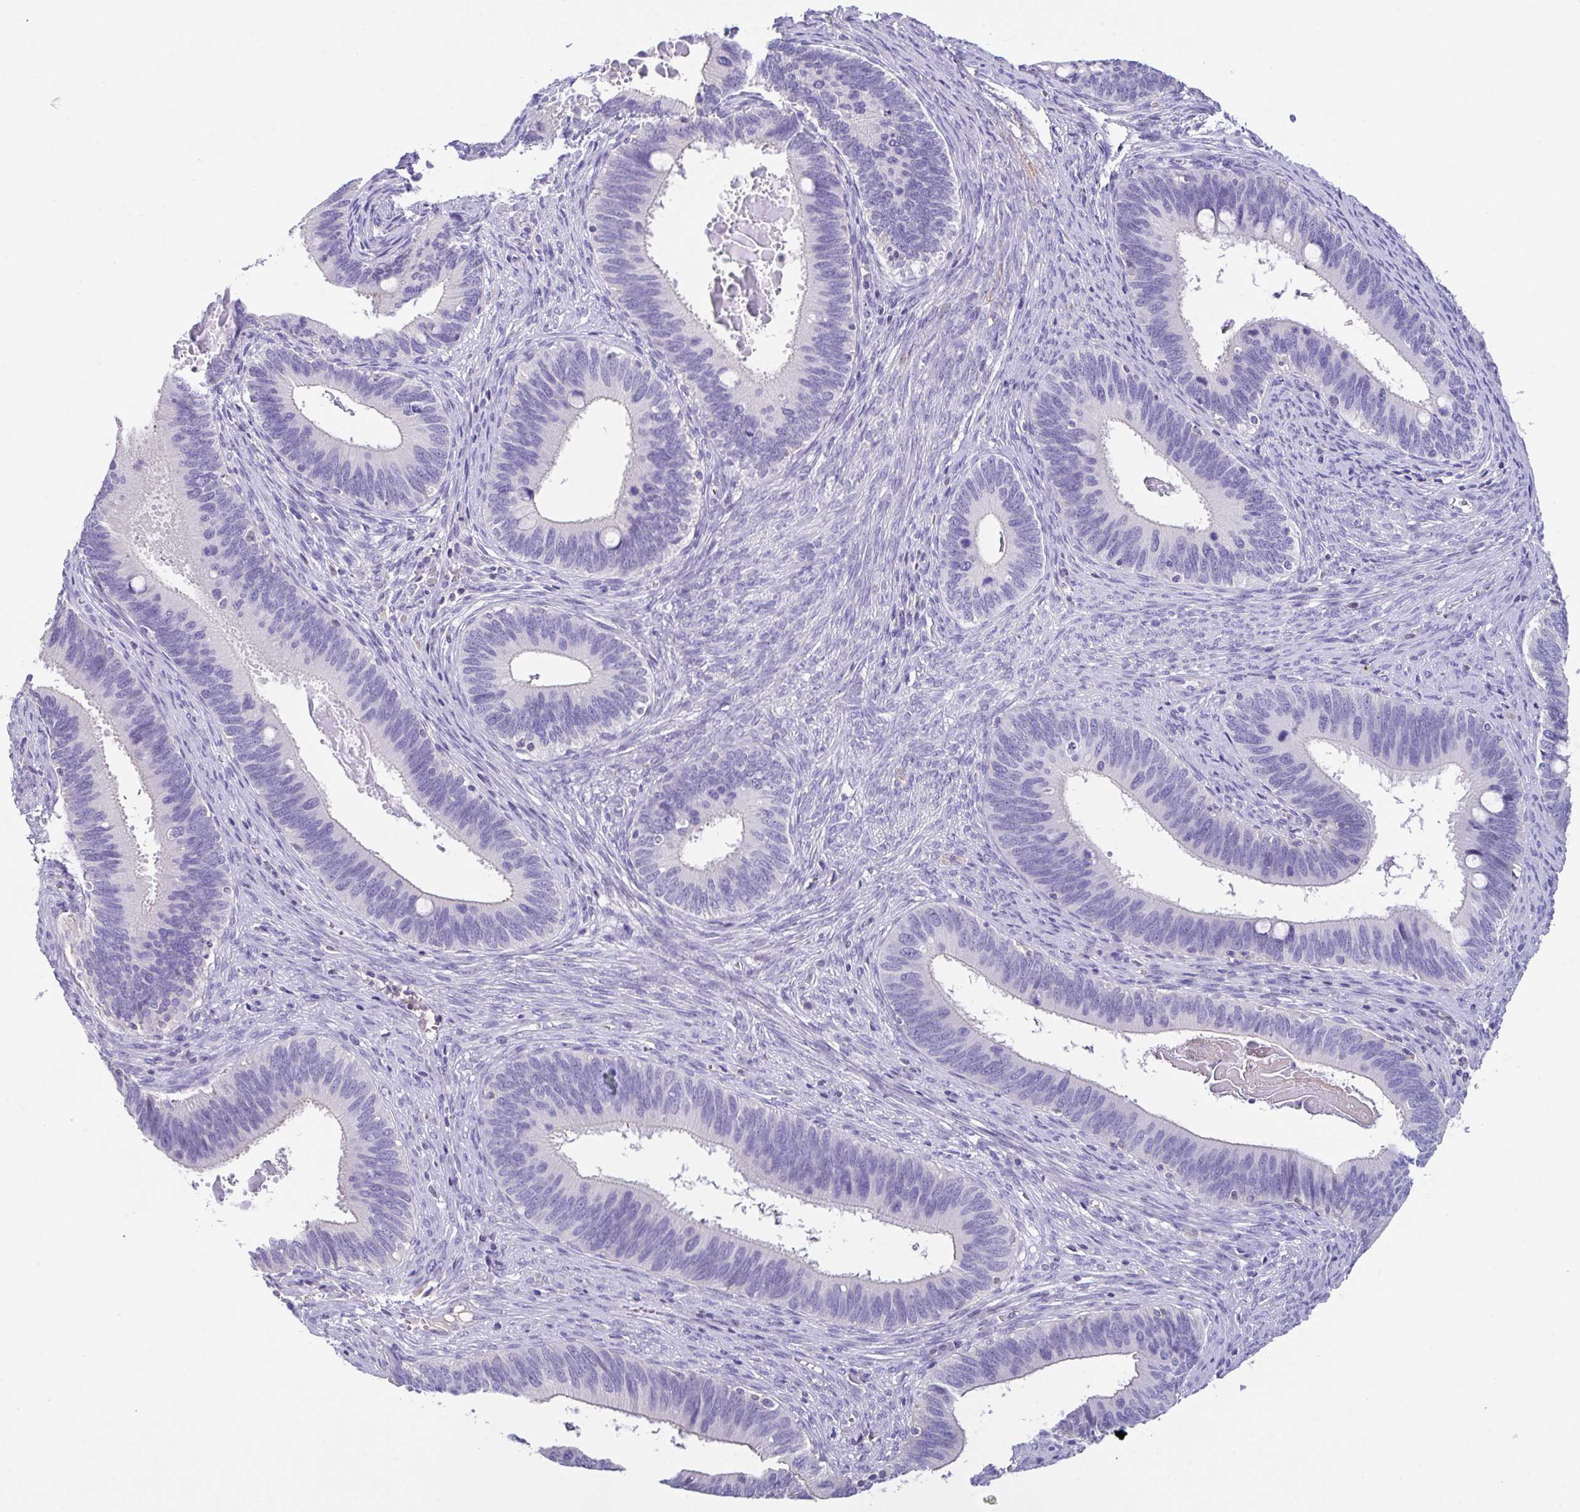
{"staining": {"intensity": "negative", "quantity": "none", "location": "none"}, "tissue": "cervical cancer", "cell_type": "Tumor cells", "image_type": "cancer", "snomed": [{"axis": "morphology", "description": "Adenocarcinoma, NOS"}, {"axis": "topography", "description": "Cervix"}], "caption": "Tumor cells show no significant protein staining in cervical cancer (adenocarcinoma). (DAB (3,3'-diaminobenzidine) immunohistochemistry, high magnification).", "gene": "CA10", "patient": {"sex": "female", "age": 42}}